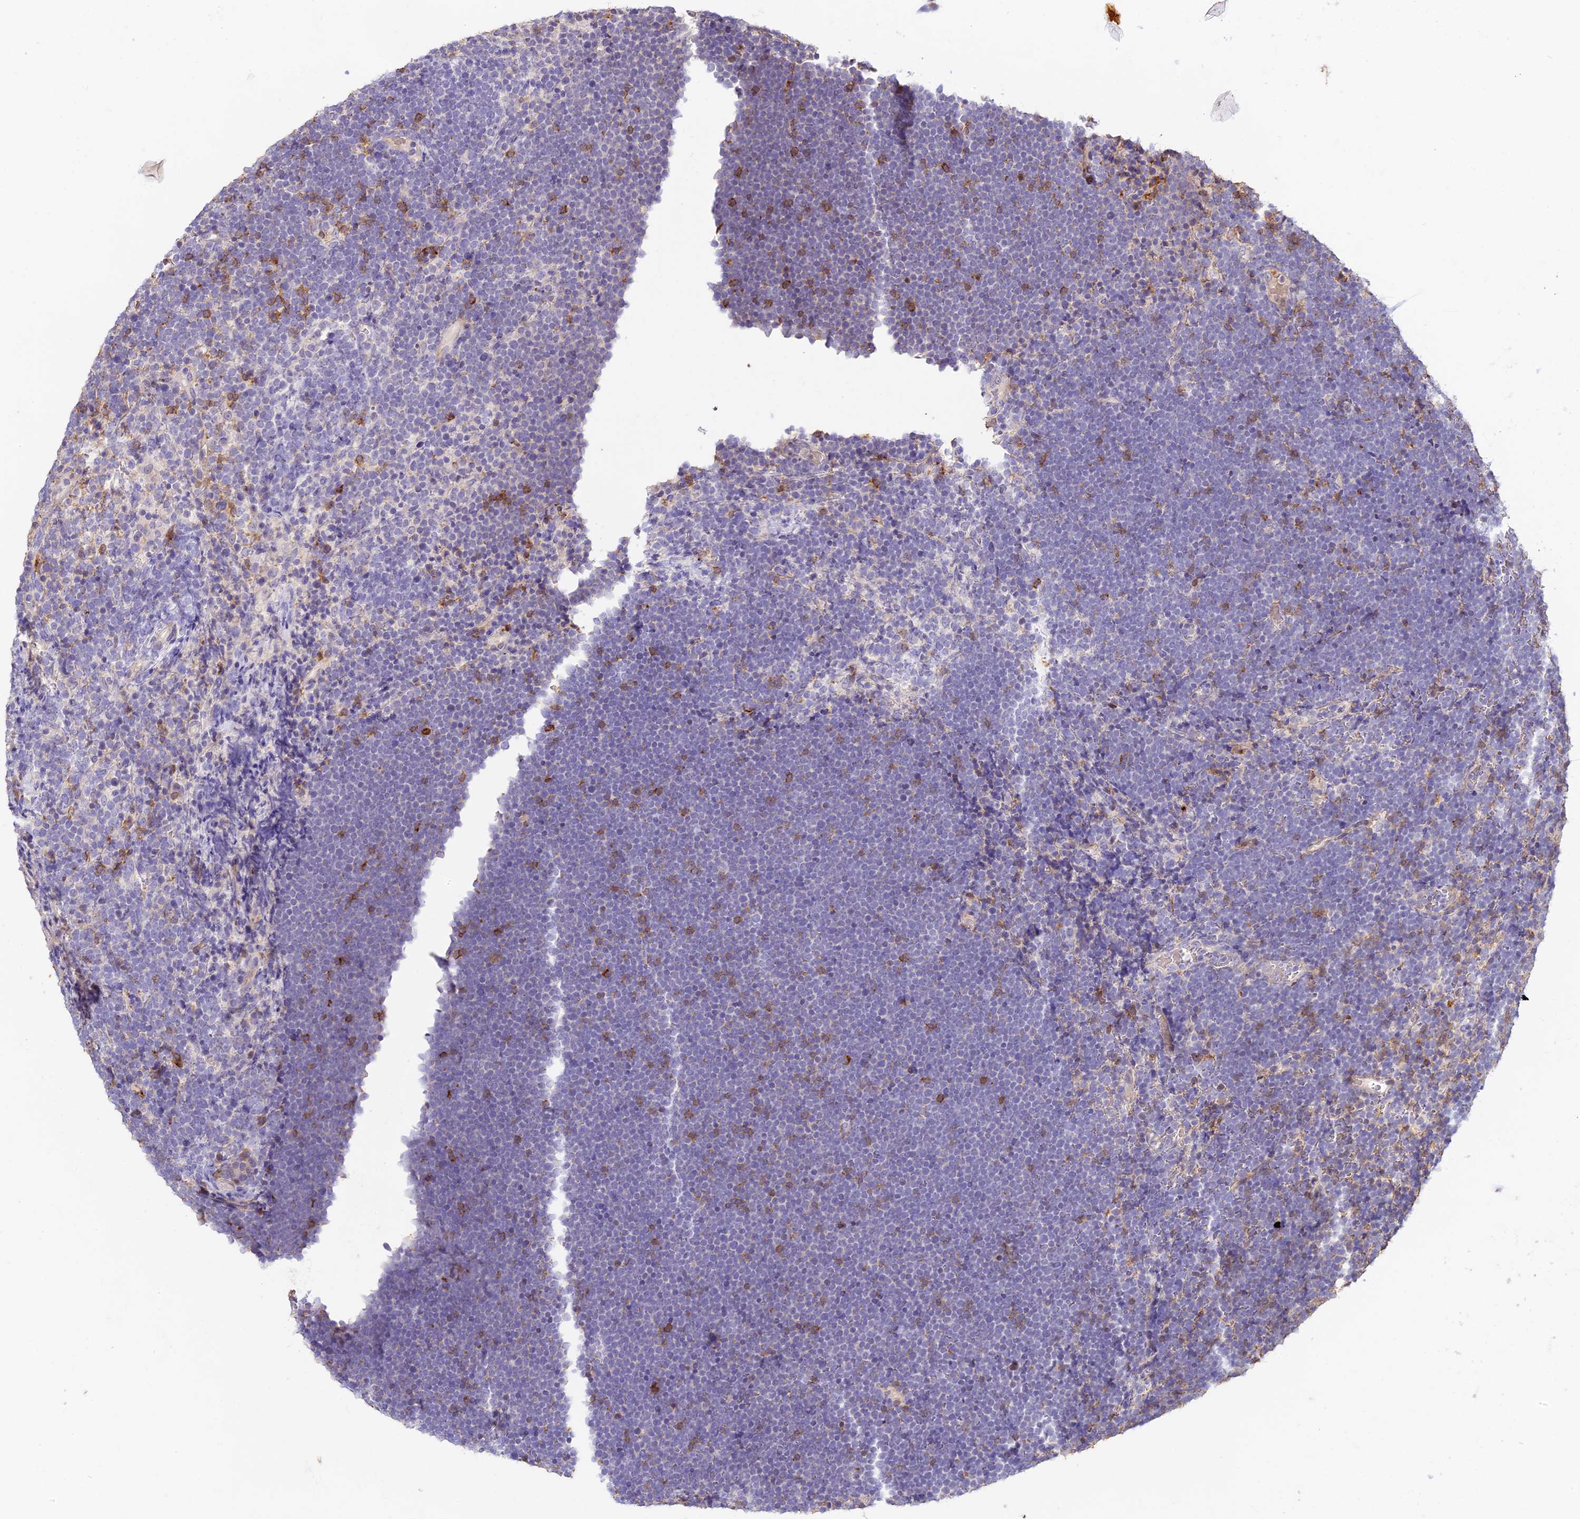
{"staining": {"intensity": "negative", "quantity": "none", "location": "none"}, "tissue": "lymphoma", "cell_type": "Tumor cells", "image_type": "cancer", "snomed": [{"axis": "morphology", "description": "Malignant lymphoma, non-Hodgkin's type, High grade"}, {"axis": "topography", "description": "Lymph node"}], "caption": "Tumor cells show no significant protein positivity in malignant lymphoma, non-Hodgkin's type (high-grade). The staining was performed using DAB (3,3'-diaminobenzidine) to visualize the protein expression in brown, while the nuclei were stained in blue with hematoxylin (Magnification: 20x).", "gene": "NOD2", "patient": {"sex": "male", "age": 13}}